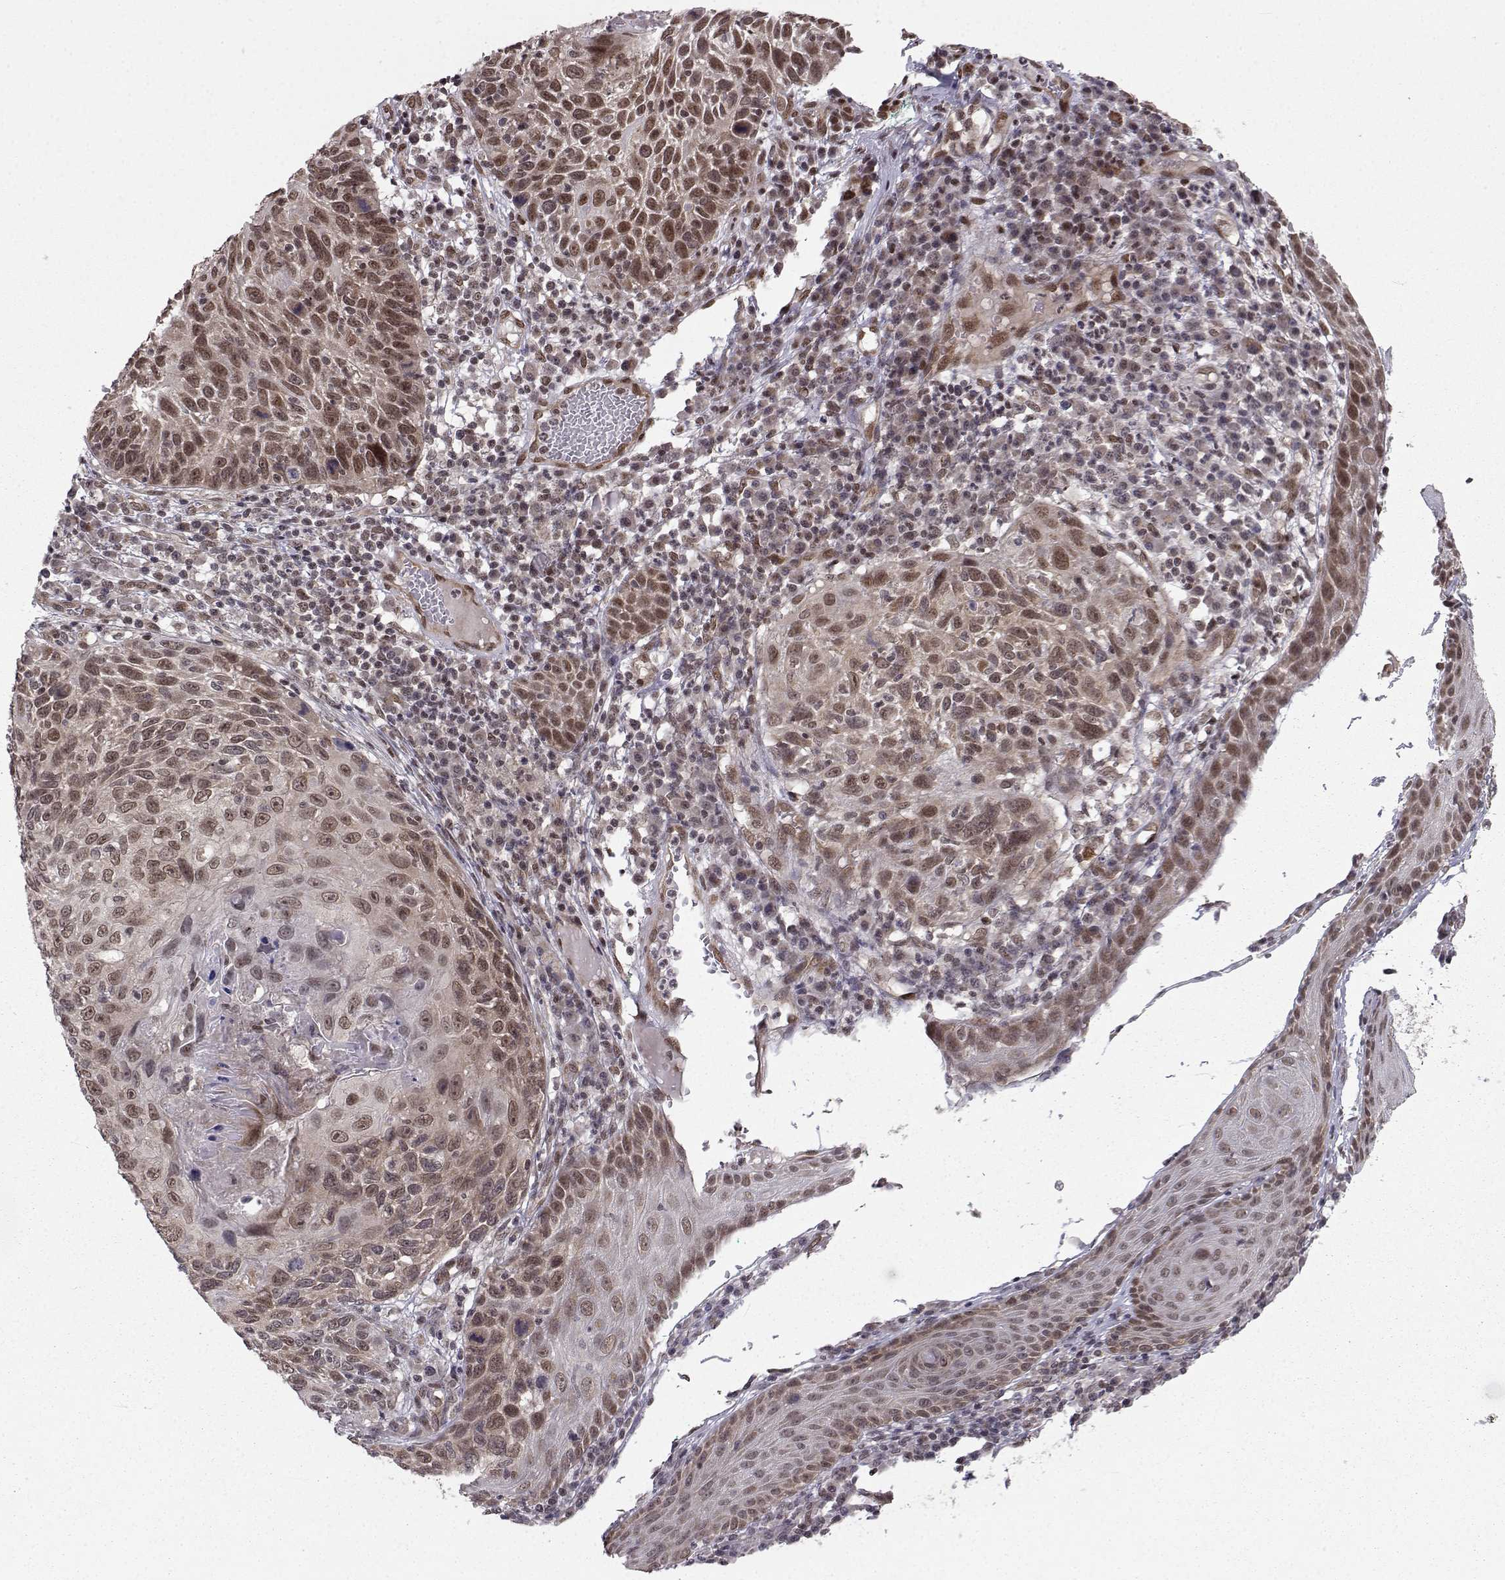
{"staining": {"intensity": "strong", "quantity": "<25%", "location": "nuclear"}, "tissue": "skin cancer", "cell_type": "Tumor cells", "image_type": "cancer", "snomed": [{"axis": "morphology", "description": "Squamous cell carcinoma, NOS"}, {"axis": "topography", "description": "Skin"}], "caption": "A photomicrograph of human skin cancer (squamous cell carcinoma) stained for a protein displays strong nuclear brown staining in tumor cells.", "gene": "PKN2", "patient": {"sex": "male", "age": 92}}